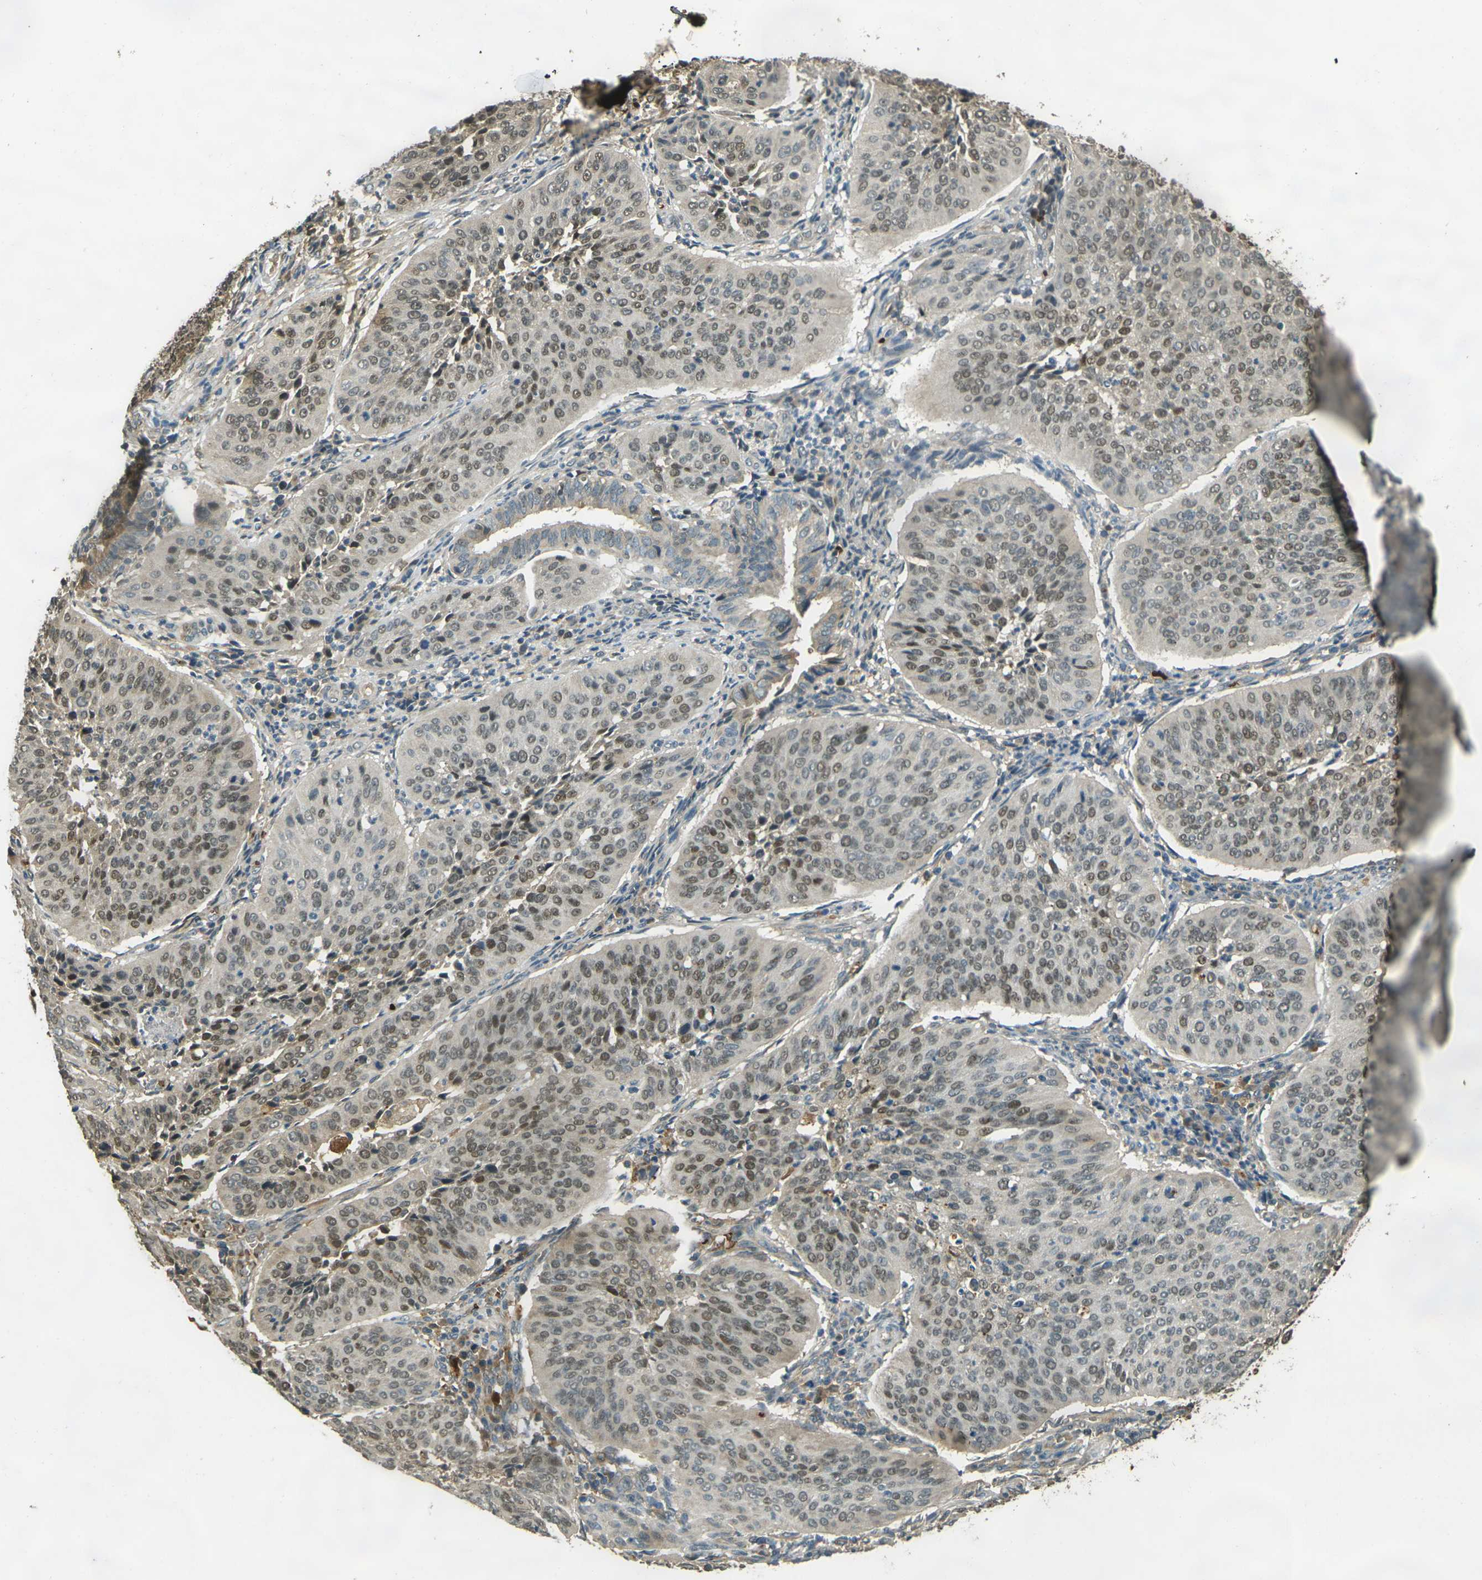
{"staining": {"intensity": "moderate", "quantity": "25%-75%", "location": "cytoplasmic/membranous,nuclear"}, "tissue": "cervical cancer", "cell_type": "Tumor cells", "image_type": "cancer", "snomed": [{"axis": "morphology", "description": "Normal tissue, NOS"}, {"axis": "morphology", "description": "Squamous cell carcinoma, NOS"}, {"axis": "topography", "description": "Cervix"}], "caption": "An immunohistochemistry (IHC) photomicrograph of tumor tissue is shown. Protein staining in brown highlights moderate cytoplasmic/membranous and nuclear positivity in cervical cancer within tumor cells.", "gene": "TOR1A", "patient": {"sex": "female", "age": 39}}